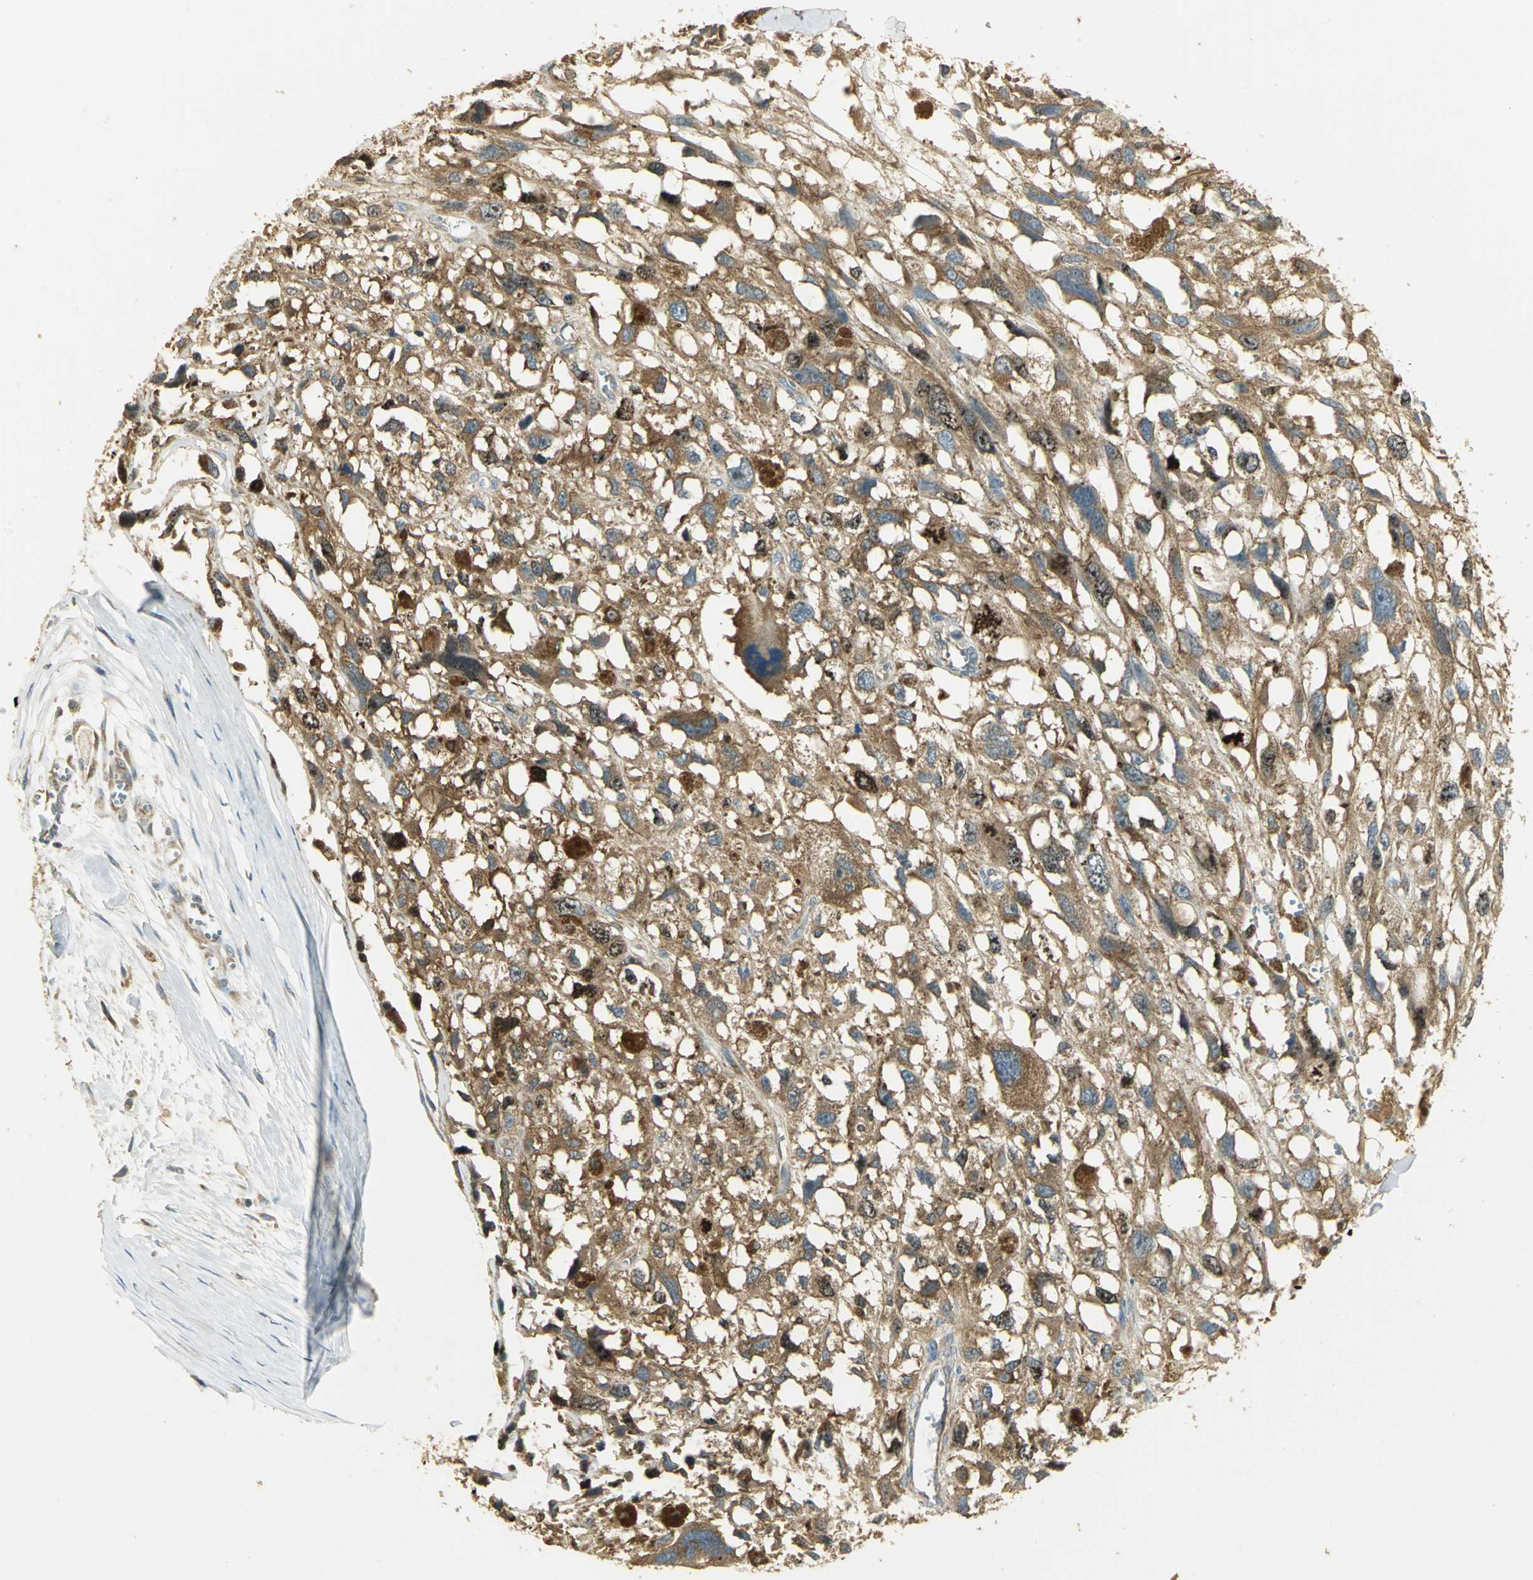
{"staining": {"intensity": "moderate", "quantity": ">75%", "location": "cytoplasmic/membranous"}, "tissue": "melanoma", "cell_type": "Tumor cells", "image_type": "cancer", "snomed": [{"axis": "morphology", "description": "Malignant melanoma, Metastatic site"}, {"axis": "topography", "description": "Lymph node"}], "caption": "Moderate cytoplasmic/membranous expression for a protein is appreciated in approximately >75% of tumor cells of melanoma using immunohistochemistry (IHC).", "gene": "RARS1", "patient": {"sex": "male", "age": 59}}